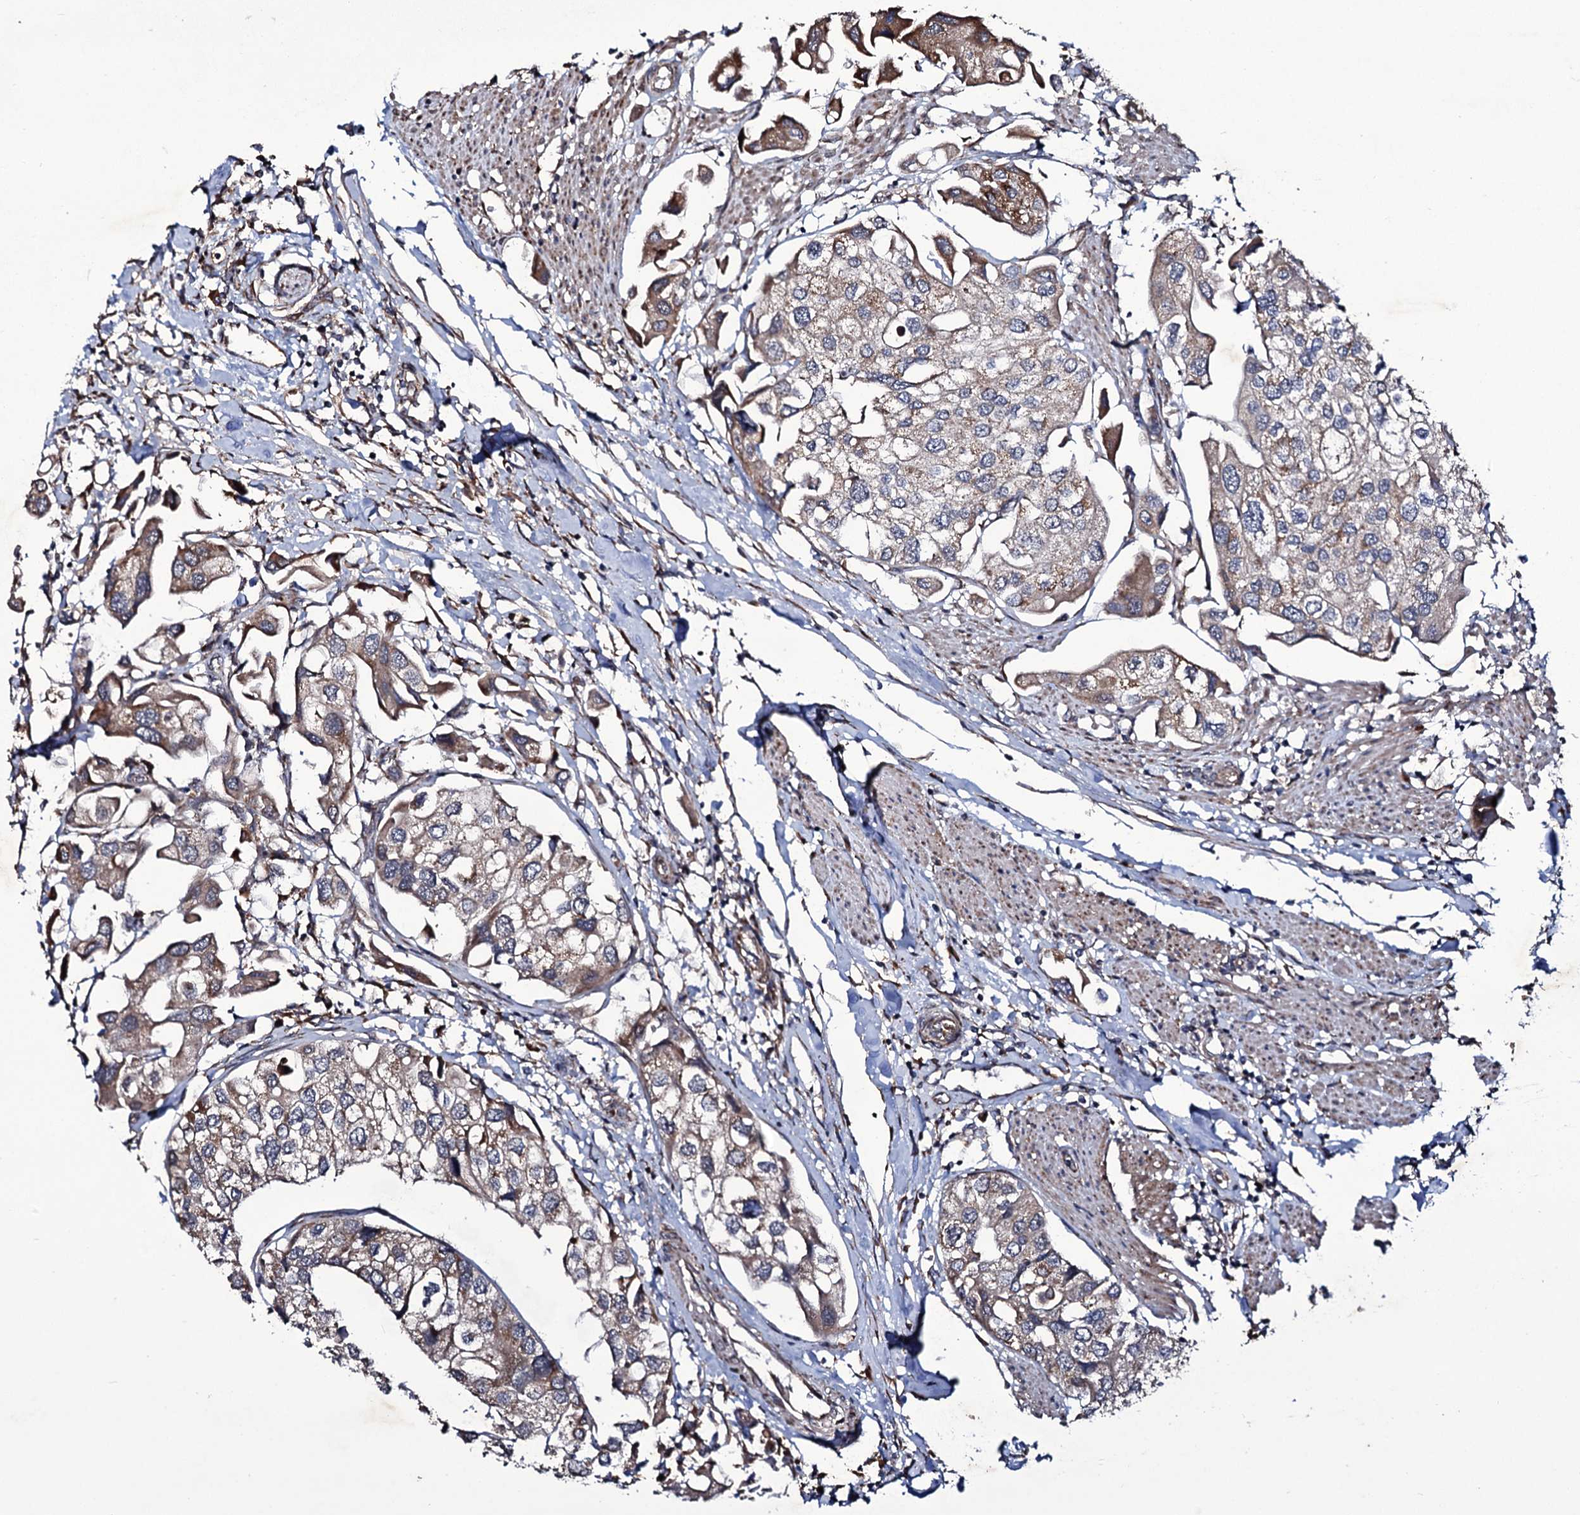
{"staining": {"intensity": "moderate", "quantity": "<25%", "location": "cytoplasmic/membranous"}, "tissue": "urothelial cancer", "cell_type": "Tumor cells", "image_type": "cancer", "snomed": [{"axis": "morphology", "description": "Urothelial carcinoma, High grade"}, {"axis": "topography", "description": "Urinary bladder"}], "caption": "Human urothelial carcinoma (high-grade) stained for a protein (brown) shows moderate cytoplasmic/membranous positive staining in approximately <25% of tumor cells.", "gene": "TUBGCP5", "patient": {"sex": "male", "age": 64}}